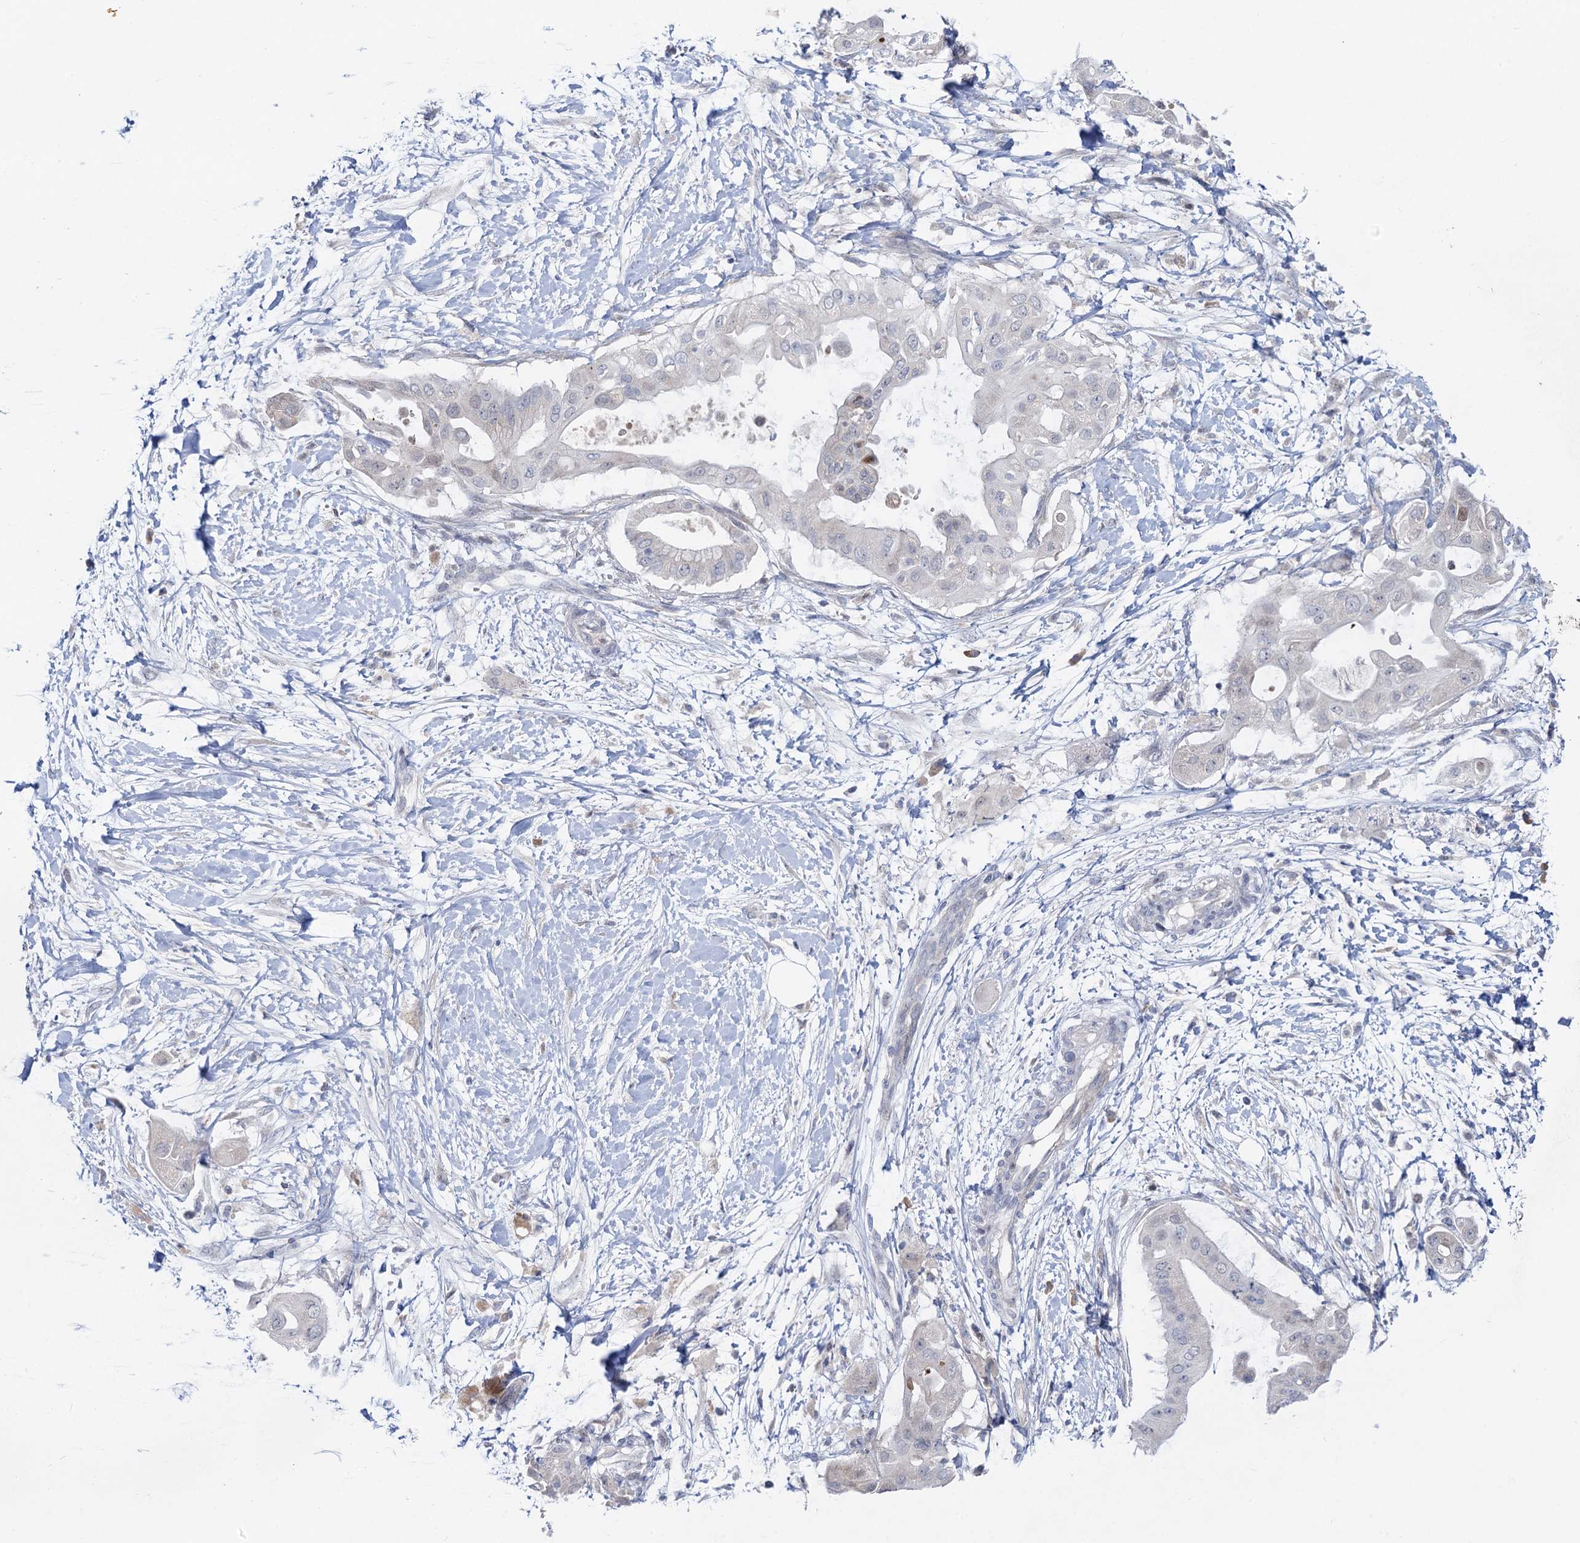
{"staining": {"intensity": "negative", "quantity": "none", "location": "none"}, "tissue": "pancreatic cancer", "cell_type": "Tumor cells", "image_type": "cancer", "snomed": [{"axis": "morphology", "description": "Adenocarcinoma, NOS"}, {"axis": "topography", "description": "Pancreas"}], "caption": "The photomicrograph displays no staining of tumor cells in pancreatic adenocarcinoma.", "gene": "QPCTL", "patient": {"sex": "male", "age": 68}}